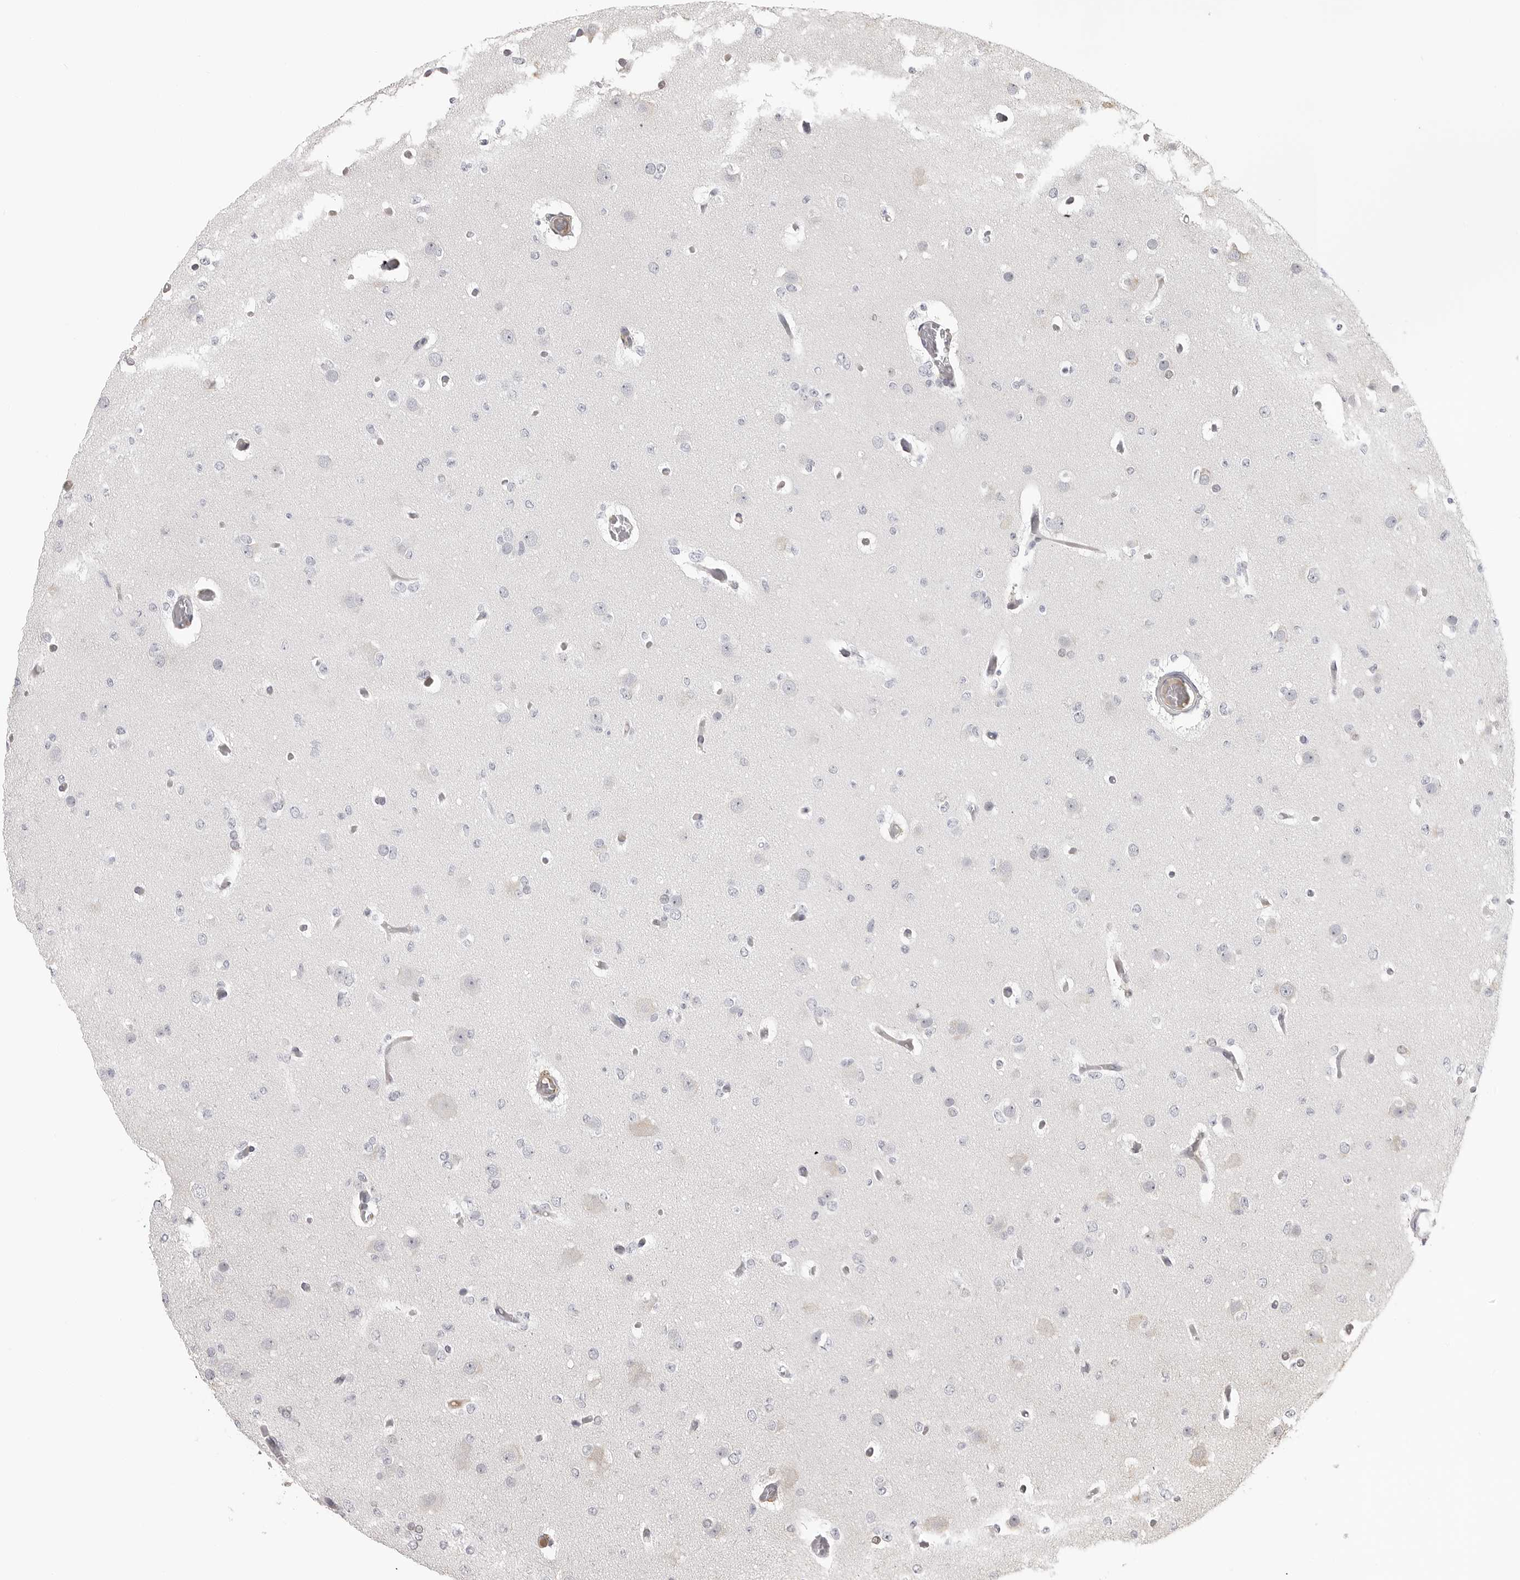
{"staining": {"intensity": "negative", "quantity": "none", "location": "none"}, "tissue": "glioma", "cell_type": "Tumor cells", "image_type": "cancer", "snomed": [{"axis": "morphology", "description": "Glioma, malignant, Low grade"}, {"axis": "topography", "description": "Brain"}], "caption": "DAB immunohistochemical staining of low-grade glioma (malignant) shows no significant positivity in tumor cells.", "gene": "IDO1", "patient": {"sex": "female", "age": 22}}